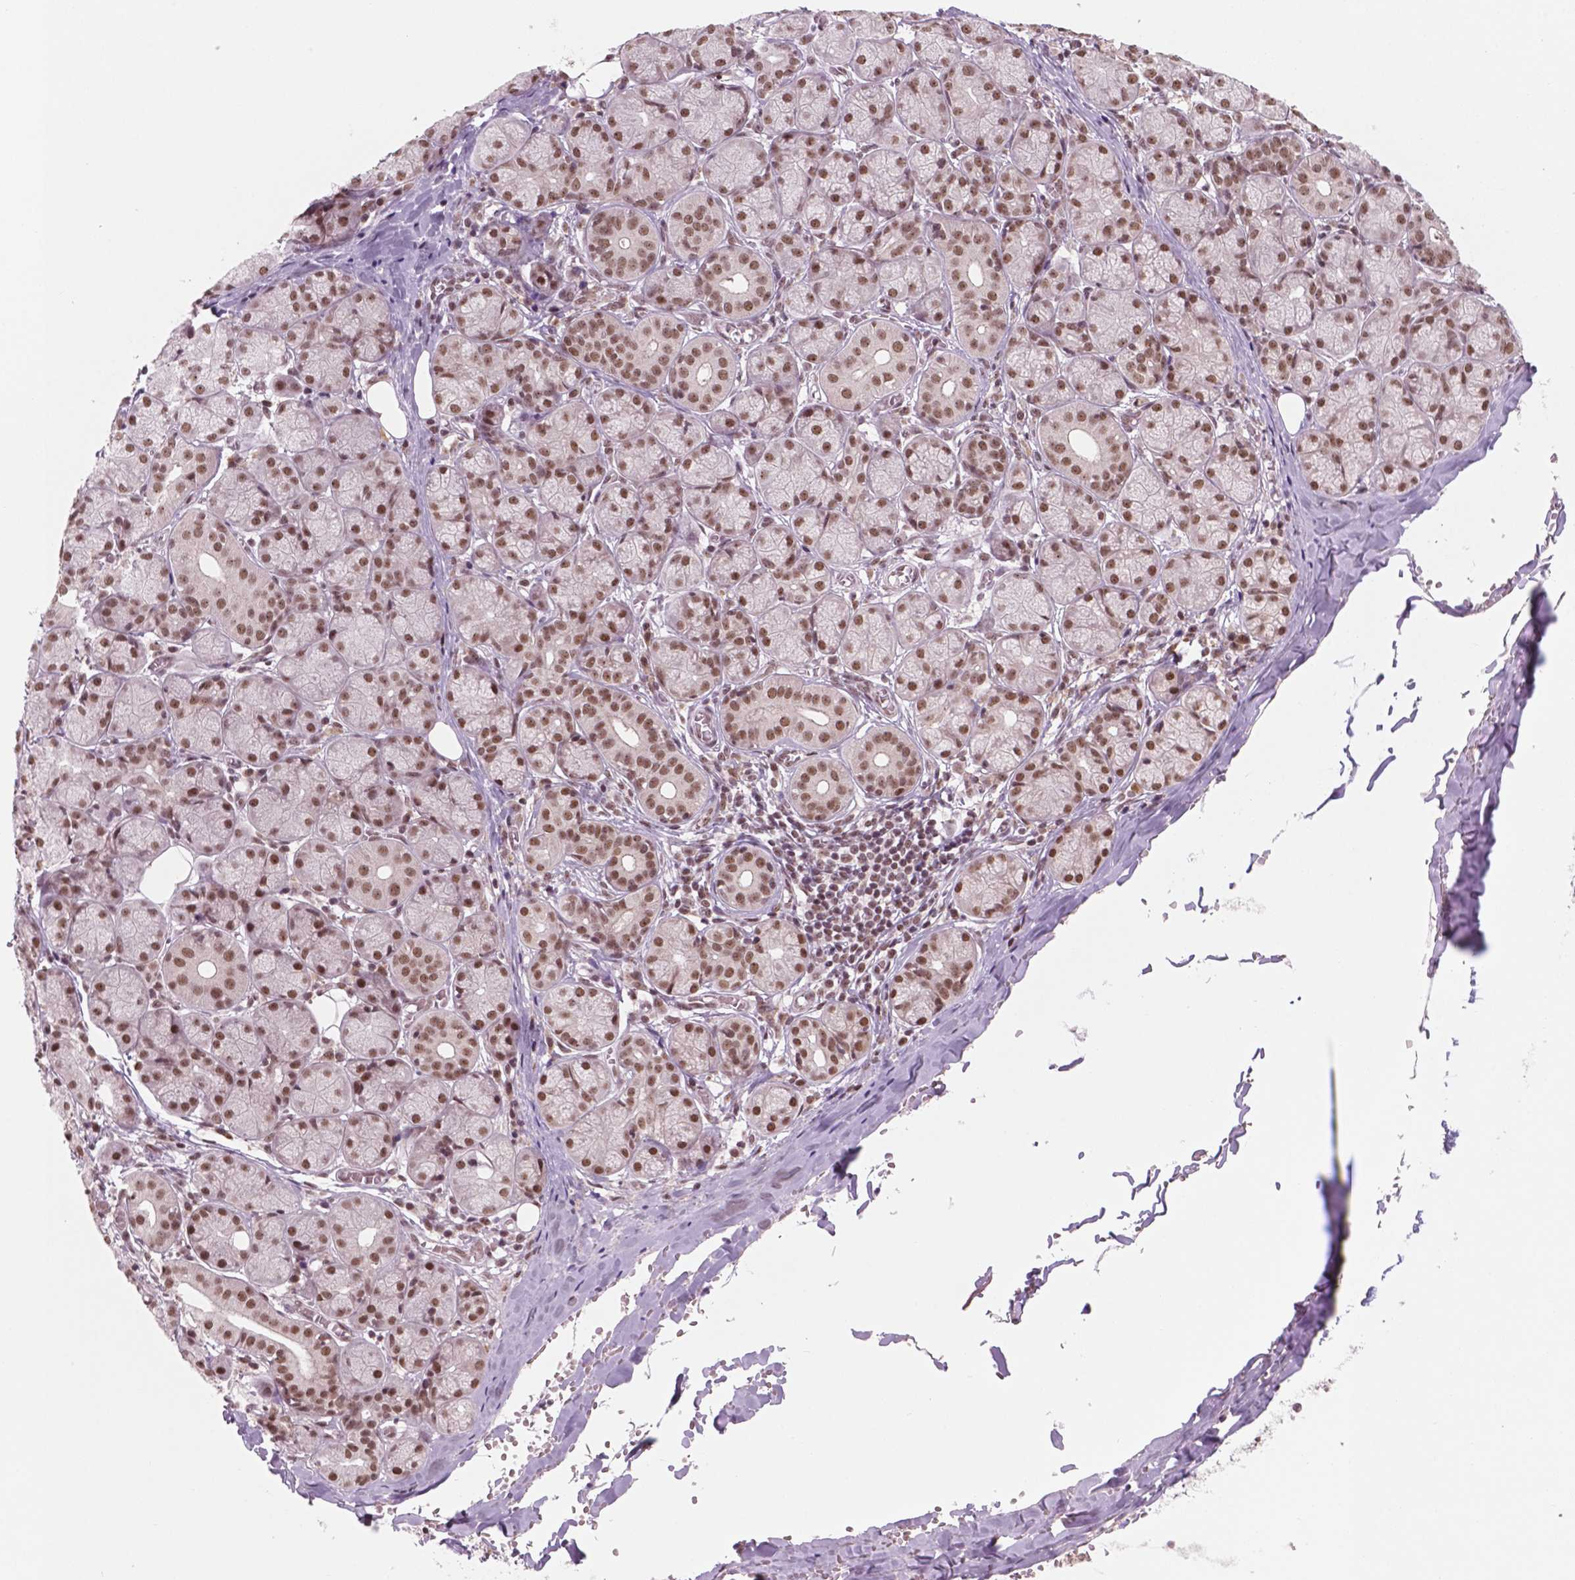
{"staining": {"intensity": "strong", "quantity": ">75%", "location": "nuclear"}, "tissue": "salivary gland", "cell_type": "Glandular cells", "image_type": "normal", "snomed": [{"axis": "morphology", "description": "Normal tissue, NOS"}, {"axis": "topography", "description": "Salivary gland"}, {"axis": "topography", "description": "Peripheral nerve tissue"}], "caption": "High-magnification brightfield microscopy of normal salivary gland stained with DAB (brown) and counterstained with hematoxylin (blue). glandular cells exhibit strong nuclear staining is present in about>75% of cells. (Stains: DAB (3,3'-diaminobenzidine) in brown, nuclei in blue, Microscopy: brightfield microscopy at high magnification).", "gene": "POLR2E", "patient": {"sex": "female", "age": 24}}